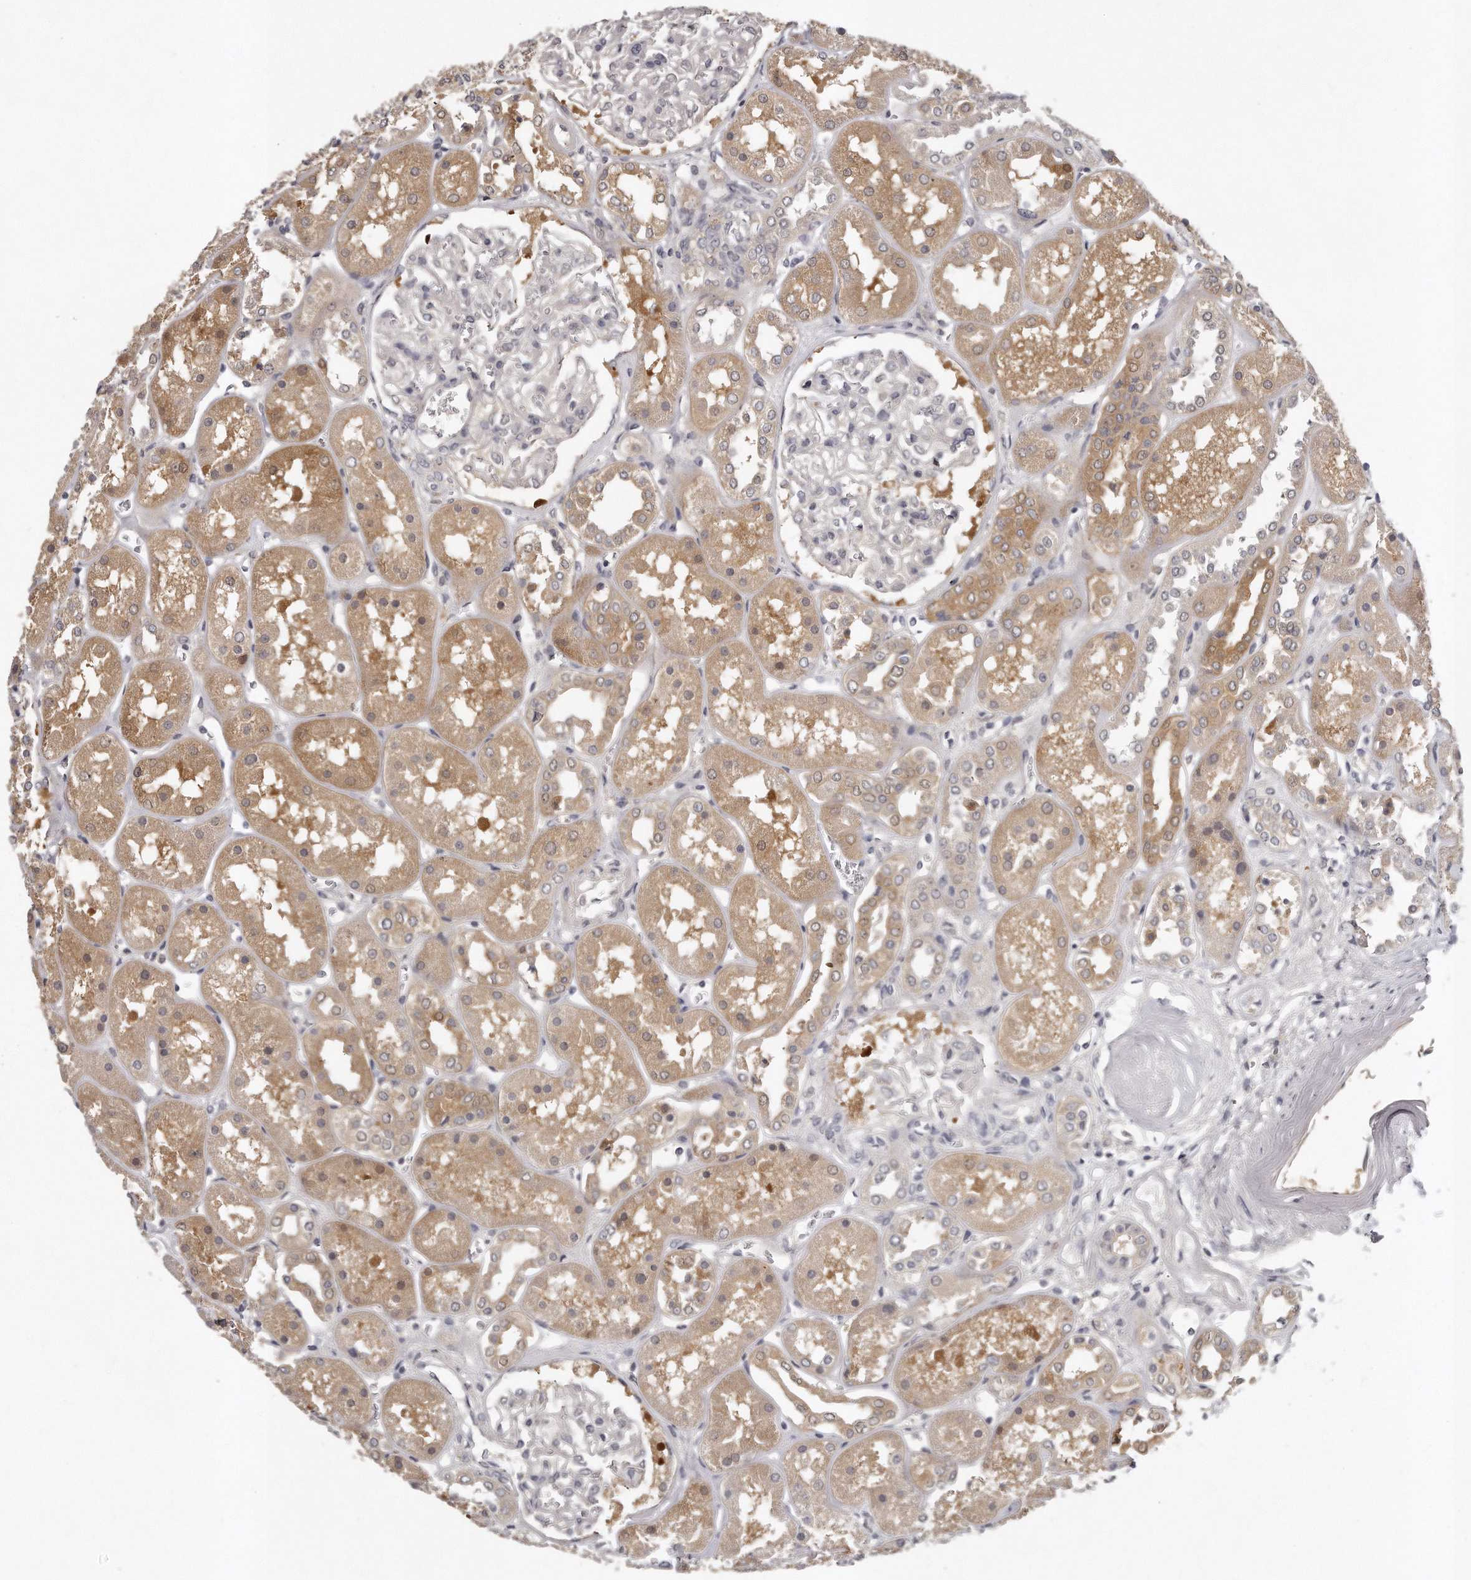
{"staining": {"intensity": "negative", "quantity": "none", "location": "none"}, "tissue": "kidney", "cell_type": "Cells in glomeruli", "image_type": "normal", "snomed": [{"axis": "morphology", "description": "Normal tissue, NOS"}, {"axis": "topography", "description": "Kidney"}], "caption": "DAB (3,3'-diaminobenzidine) immunohistochemical staining of normal human kidney exhibits no significant expression in cells in glomeruli. (DAB (3,3'-diaminobenzidine) immunohistochemistry (IHC) with hematoxylin counter stain).", "gene": "GGCT", "patient": {"sex": "male", "age": 70}}